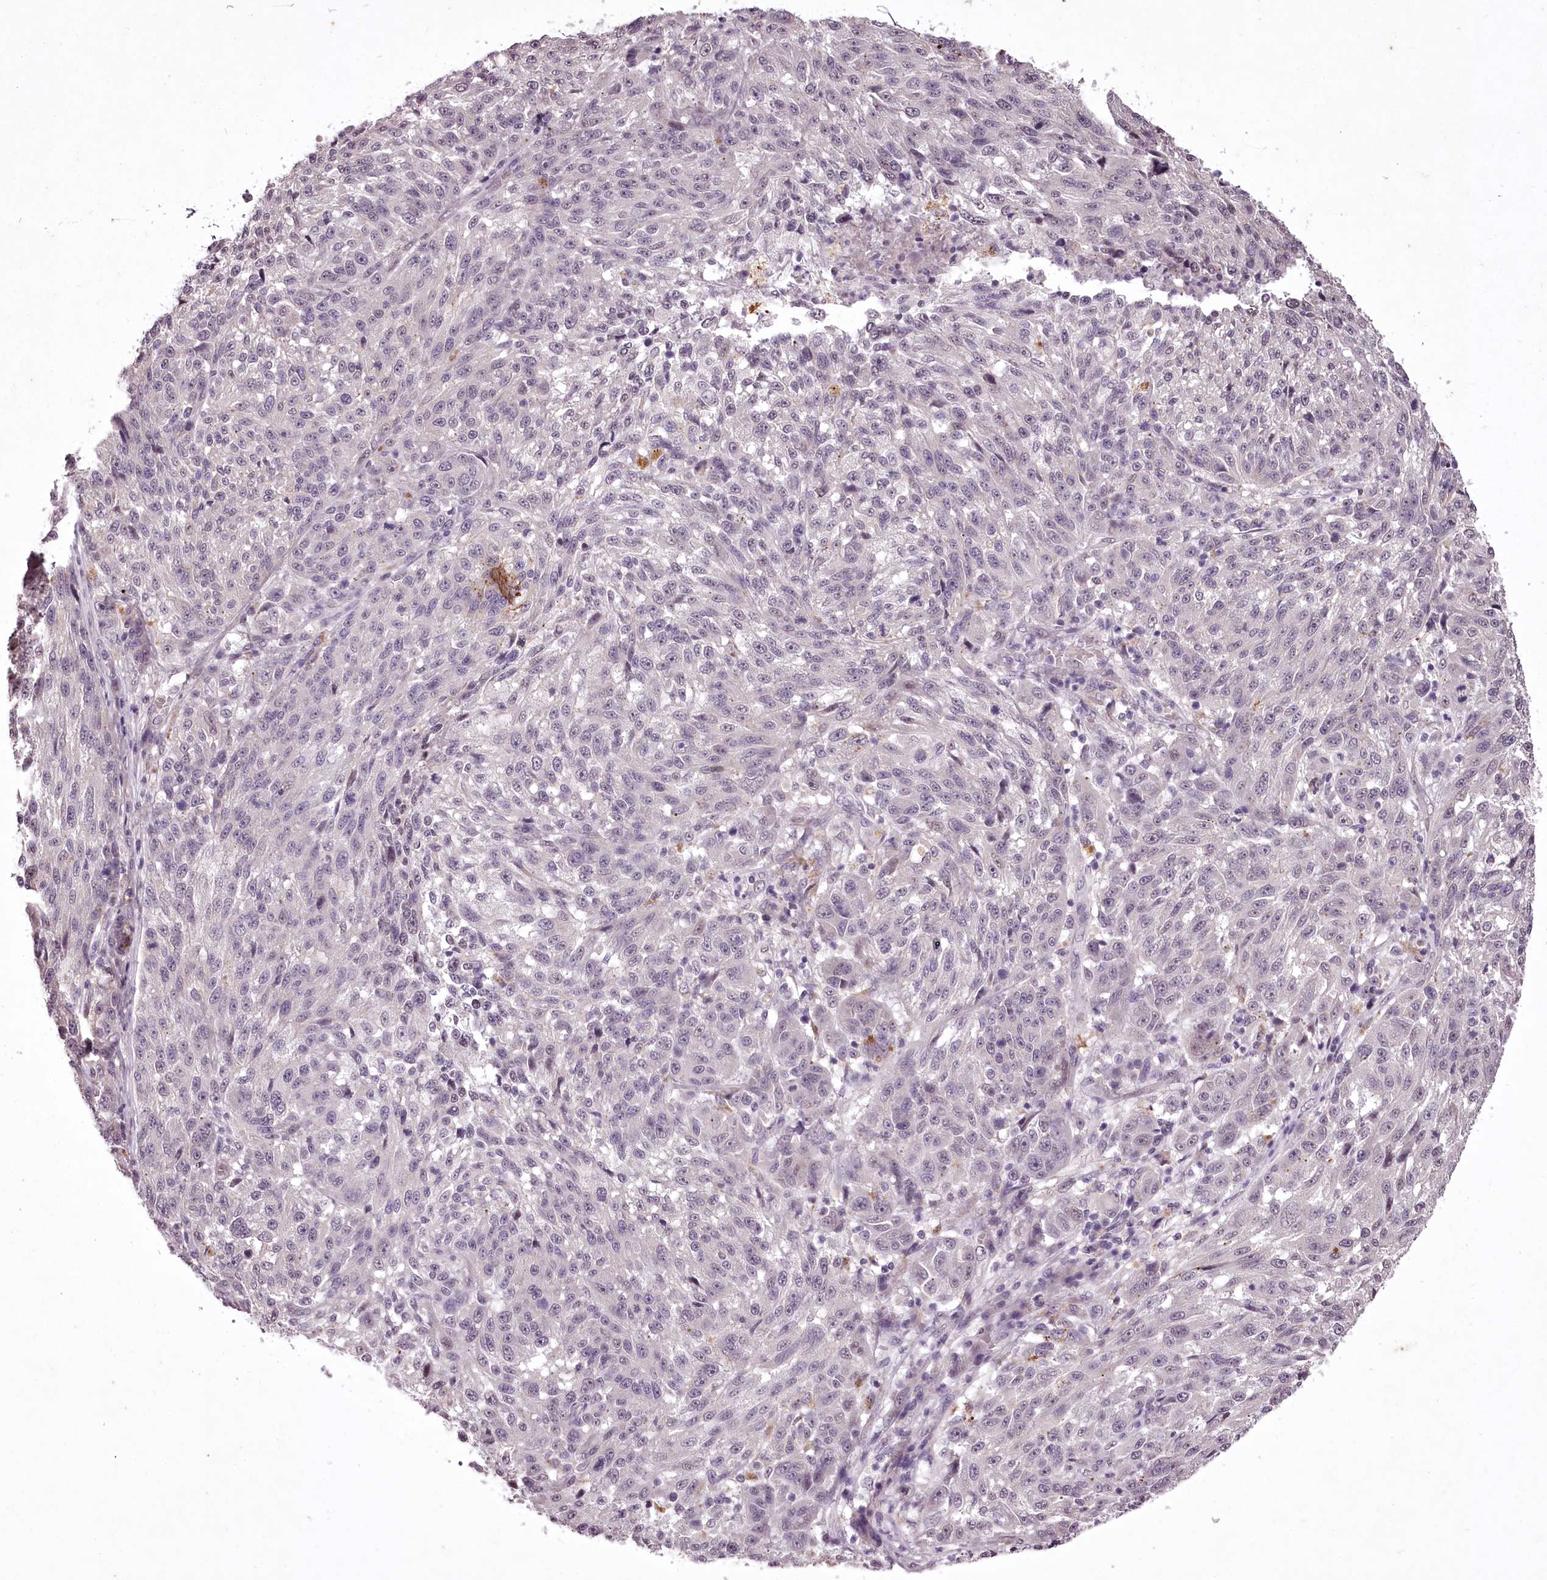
{"staining": {"intensity": "negative", "quantity": "none", "location": "none"}, "tissue": "melanoma", "cell_type": "Tumor cells", "image_type": "cancer", "snomed": [{"axis": "morphology", "description": "Malignant melanoma, NOS"}, {"axis": "topography", "description": "Skin"}], "caption": "DAB (3,3'-diaminobenzidine) immunohistochemical staining of malignant melanoma exhibits no significant expression in tumor cells.", "gene": "C1orf56", "patient": {"sex": "male", "age": 53}}